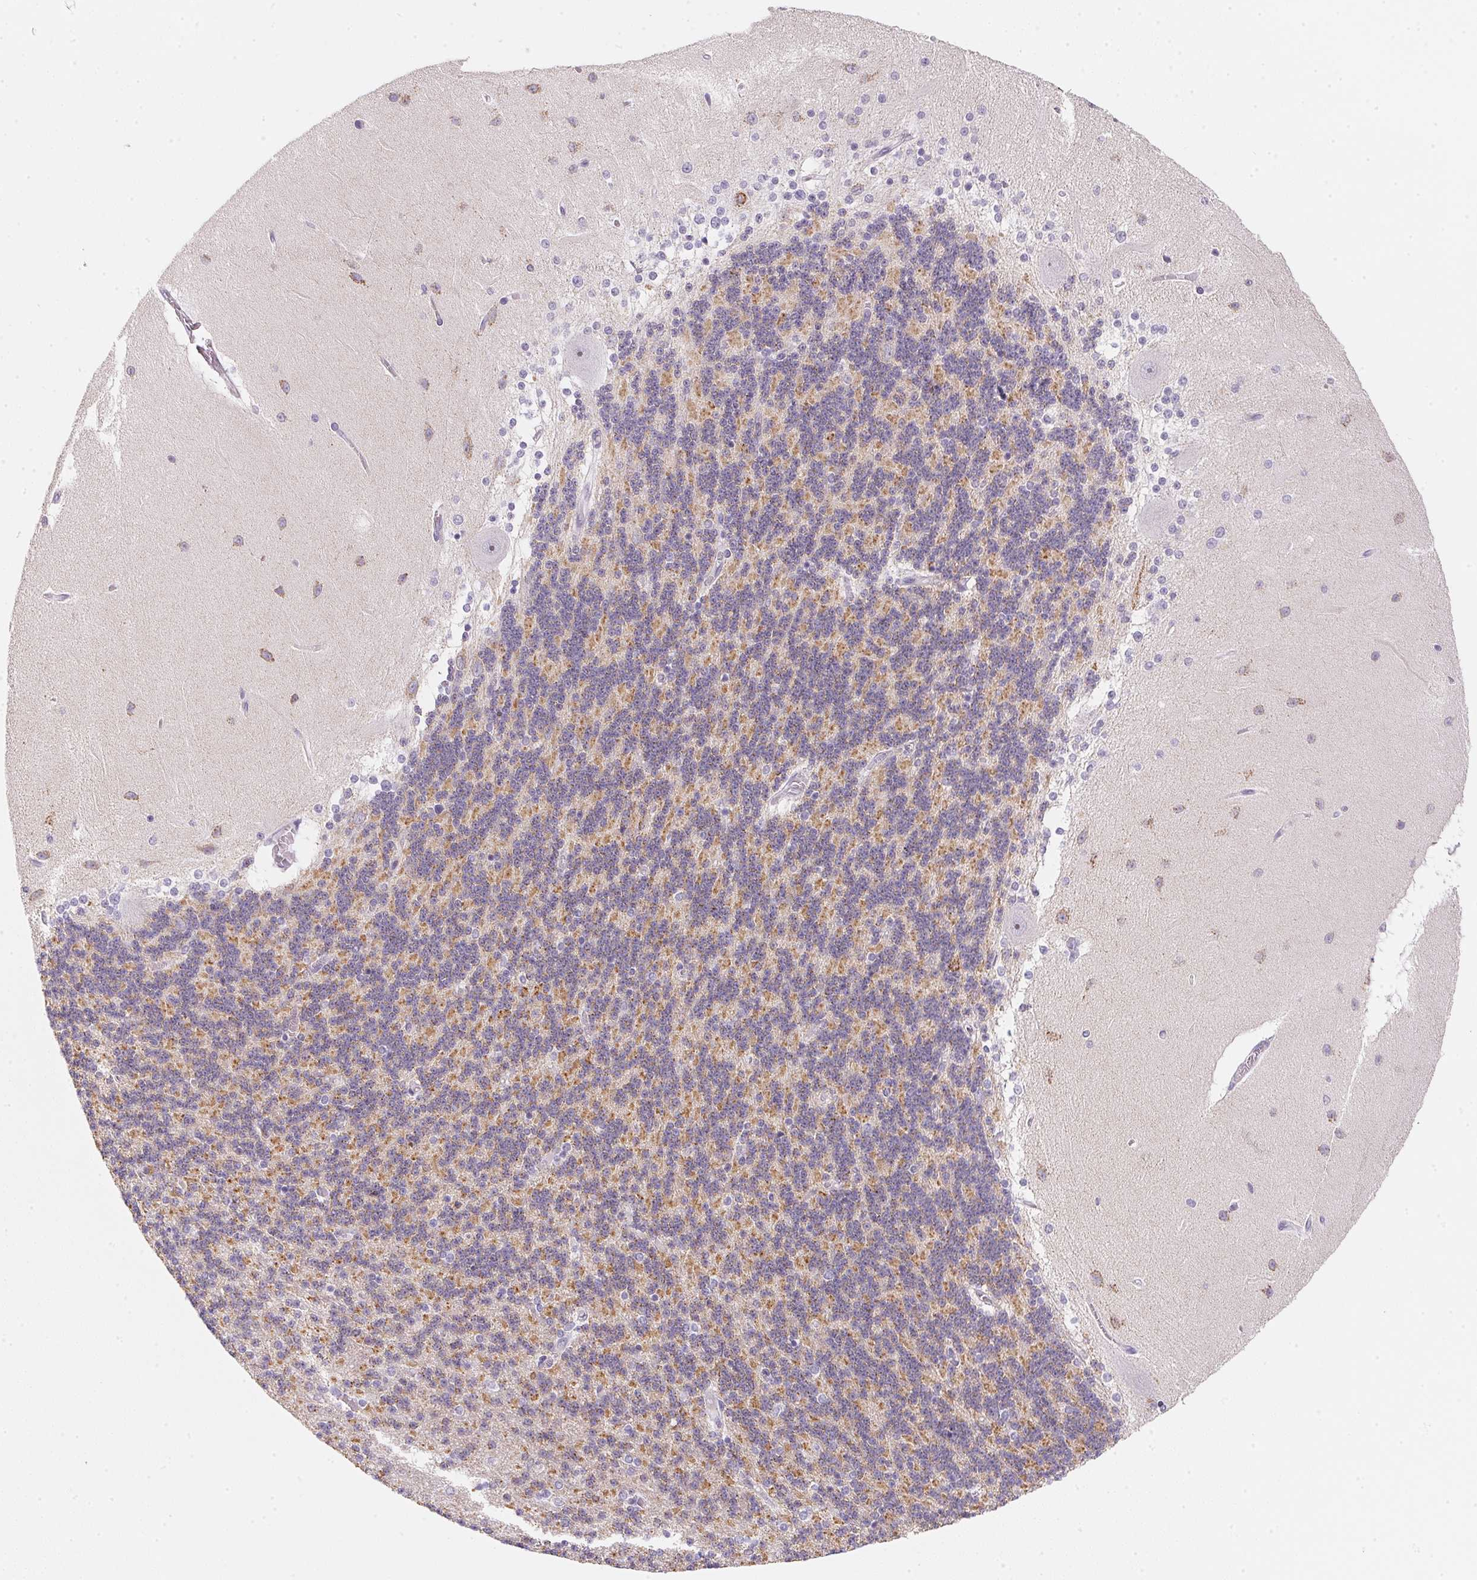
{"staining": {"intensity": "moderate", "quantity": "25%-75%", "location": "cytoplasmic/membranous"}, "tissue": "cerebellum", "cell_type": "Cells in granular layer", "image_type": "normal", "snomed": [{"axis": "morphology", "description": "Normal tissue, NOS"}, {"axis": "topography", "description": "Cerebellum"}], "caption": "Normal cerebellum was stained to show a protein in brown. There is medium levels of moderate cytoplasmic/membranous staining in approximately 25%-75% of cells in granular layer.", "gene": "GIPC2", "patient": {"sex": "female", "age": 54}}